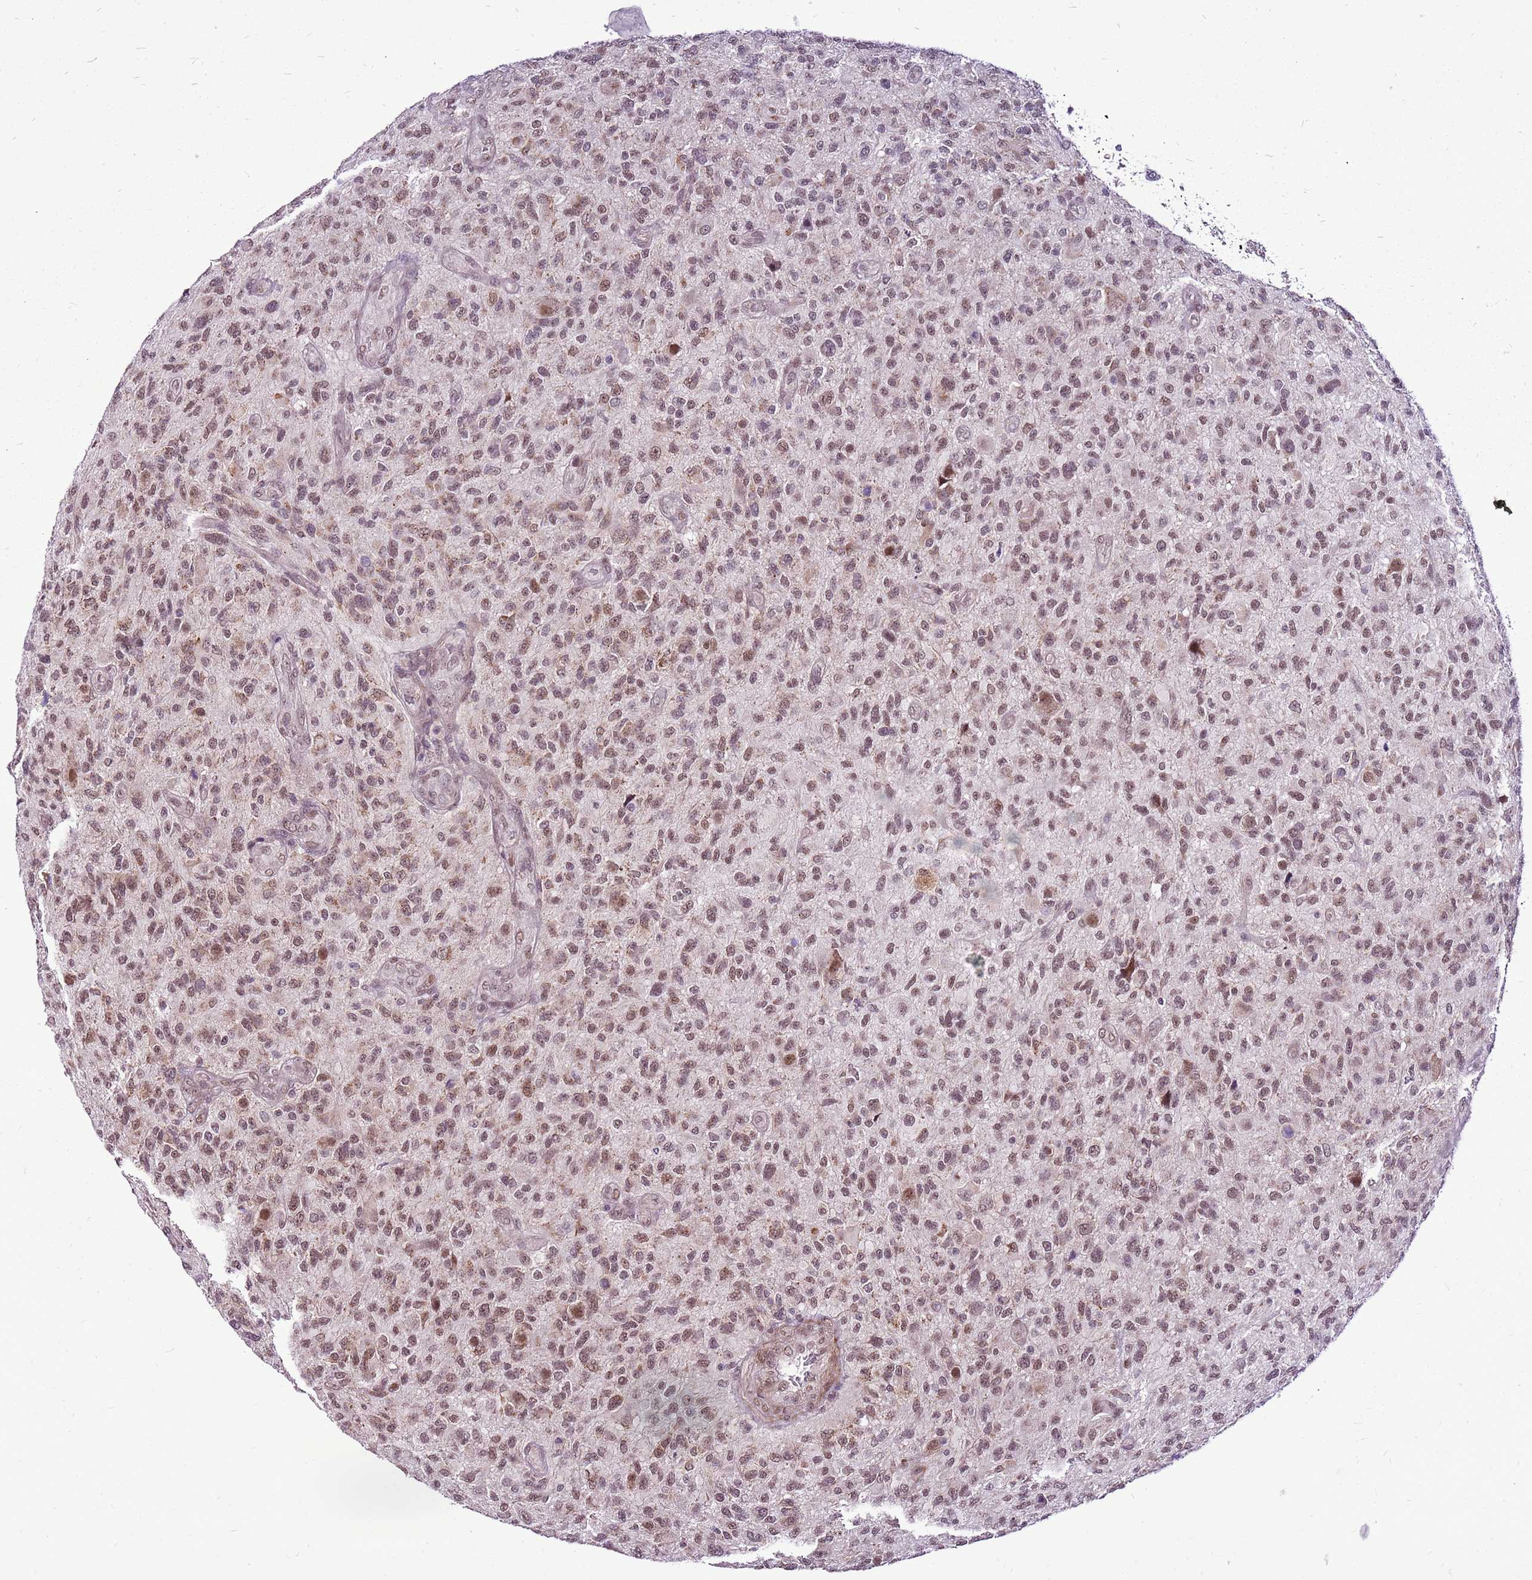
{"staining": {"intensity": "moderate", "quantity": ">75%", "location": "nuclear"}, "tissue": "glioma", "cell_type": "Tumor cells", "image_type": "cancer", "snomed": [{"axis": "morphology", "description": "Glioma, malignant, High grade"}, {"axis": "topography", "description": "Brain"}], "caption": "Protein expression analysis of high-grade glioma (malignant) exhibits moderate nuclear staining in approximately >75% of tumor cells. The staining was performed using DAB (3,3'-diaminobenzidine) to visualize the protein expression in brown, while the nuclei were stained in blue with hematoxylin (Magnification: 20x).", "gene": "CCDC166", "patient": {"sex": "male", "age": 47}}